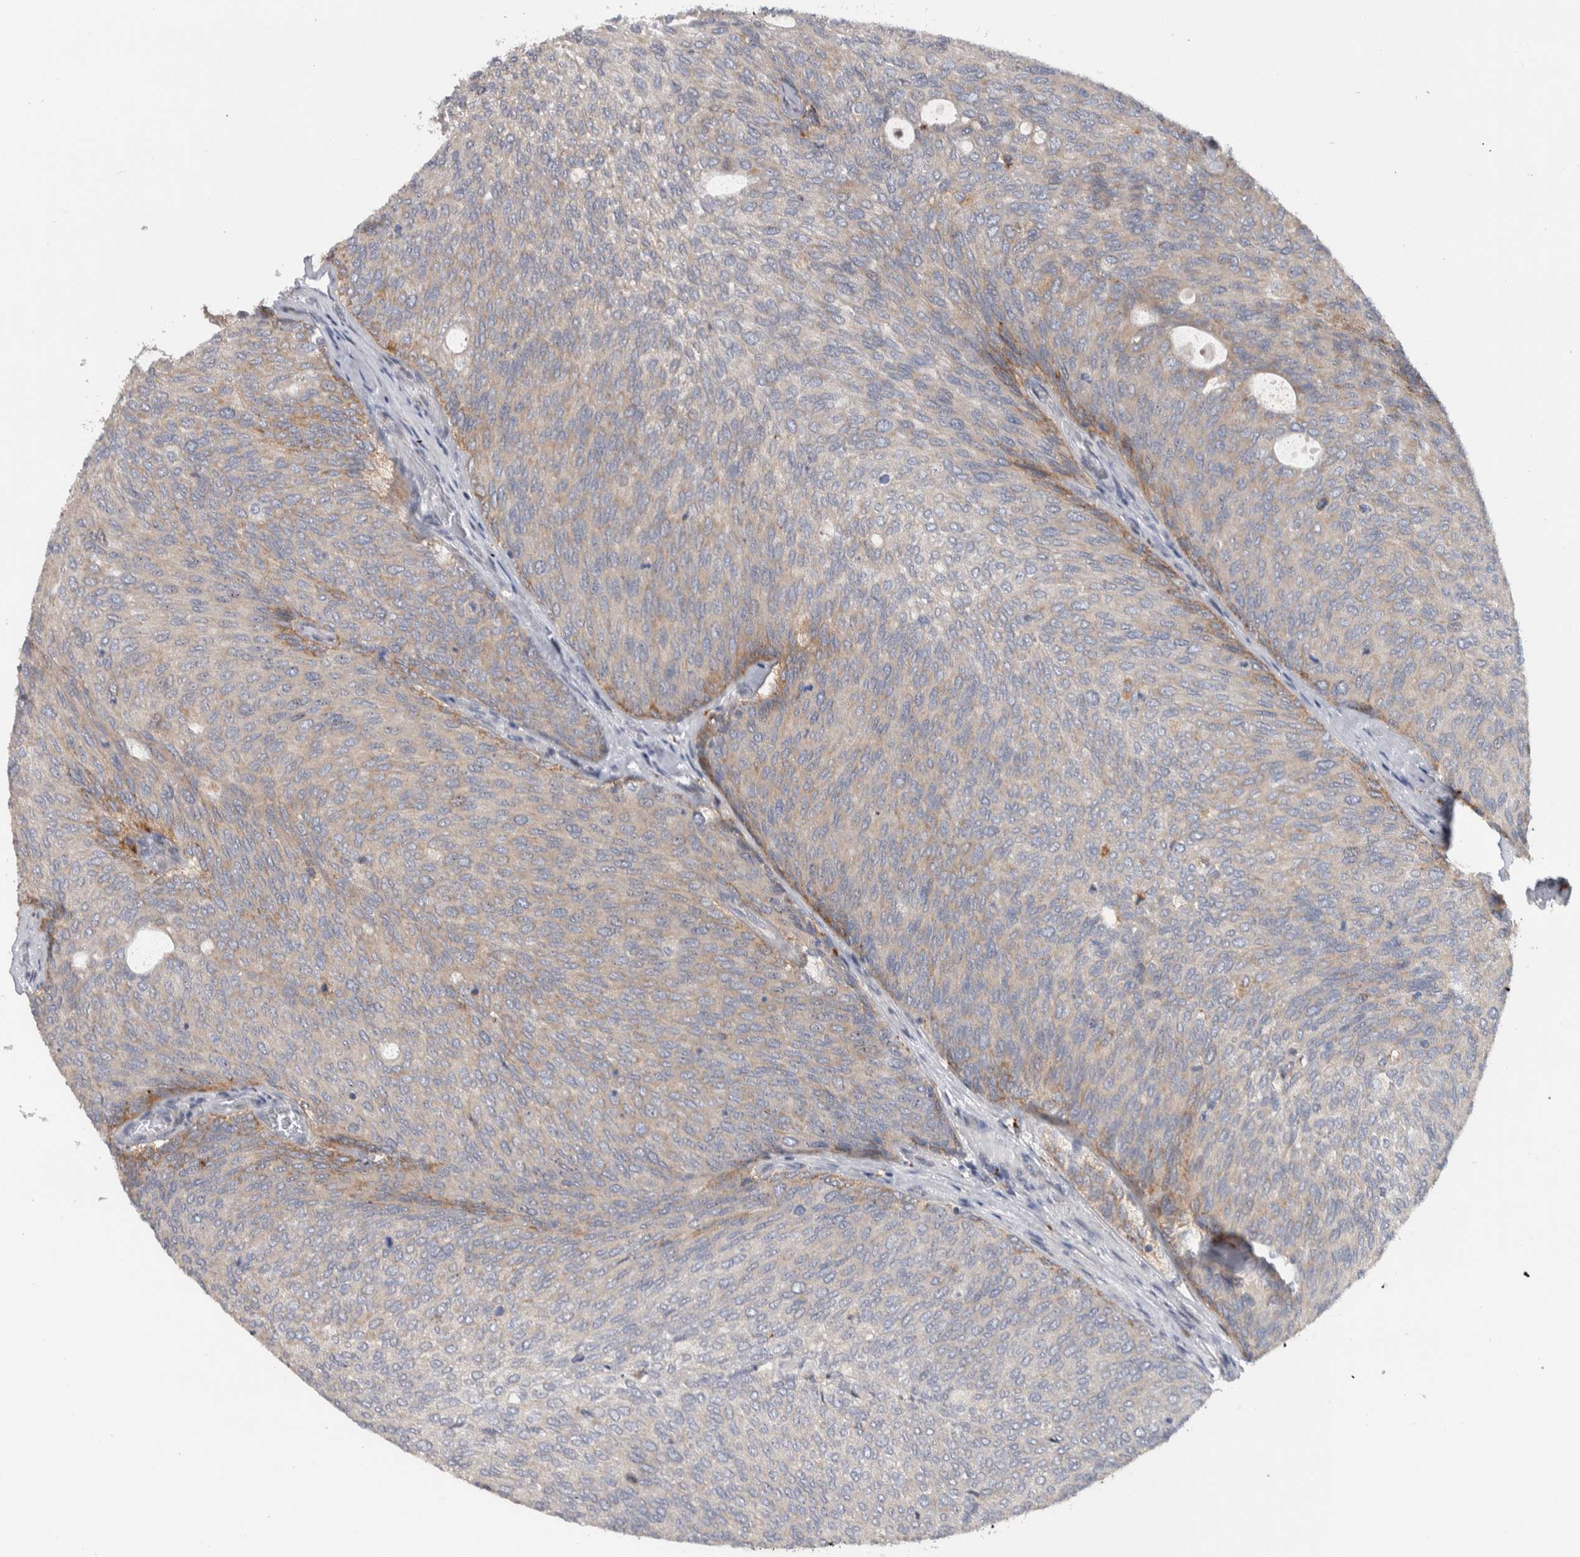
{"staining": {"intensity": "moderate", "quantity": "<25%", "location": "cytoplasmic/membranous"}, "tissue": "urothelial cancer", "cell_type": "Tumor cells", "image_type": "cancer", "snomed": [{"axis": "morphology", "description": "Urothelial carcinoma, Low grade"}, {"axis": "topography", "description": "Urinary bladder"}], "caption": "An IHC histopathology image of tumor tissue is shown. Protein staining in brown labels moderate cytoplasmic/membranous positivity in urothelial cancer within tumor cells. (Brightfield microscopy of DAB IHC at high magnification).", "gene": "PRRG4", "patient": {"sex": "female", "age": 79}}